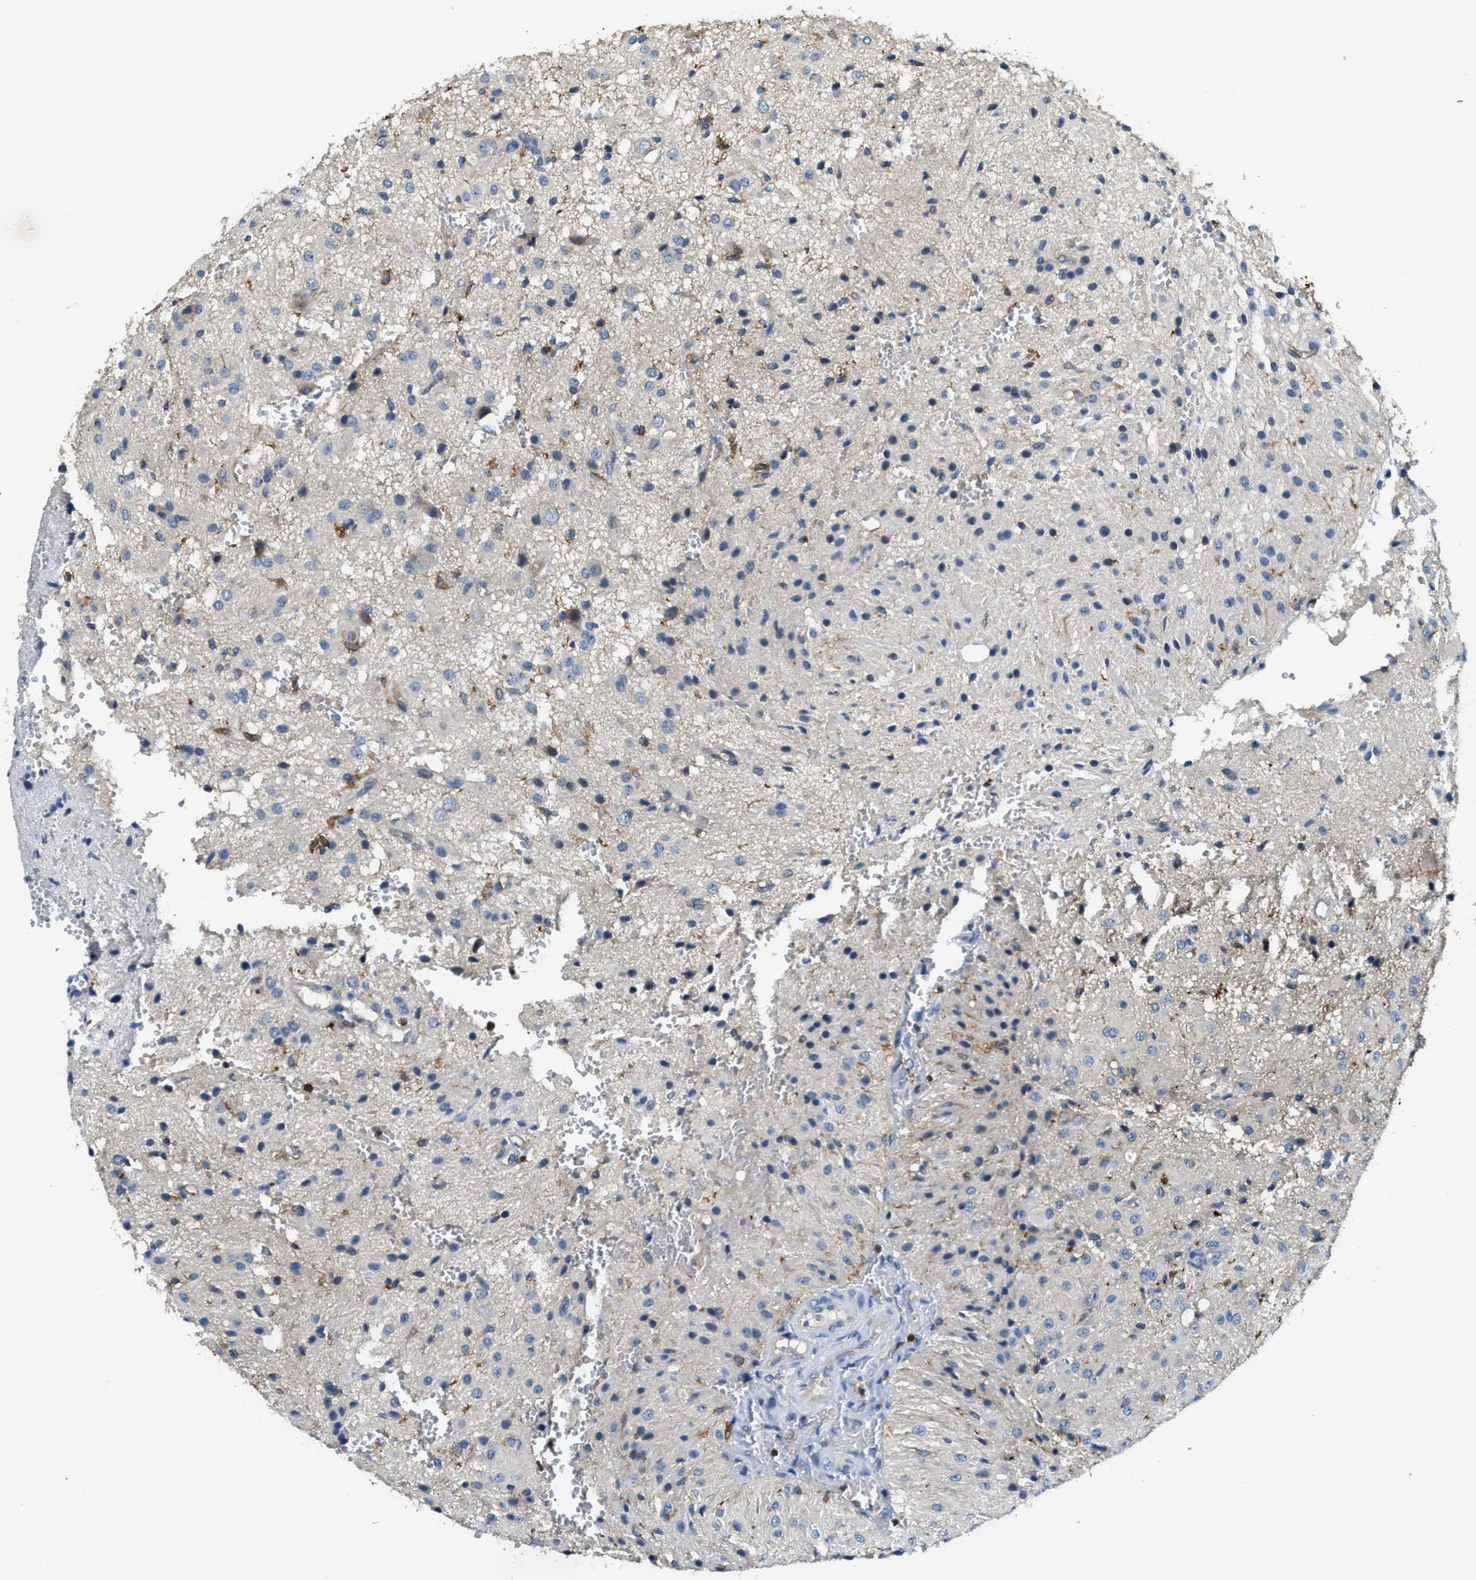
{"staining": {"intensity": "negative", "quantity": "none", "location": "none"}, "tissue": "glioma", "cell_type": "Tumor cells", "image_type": "cancer", "snomed": [{"axis": "morphology", "description": "Glioma, malignant, High grade"}, {"axis": "topography", "description": "Brain"}], "caption": "Tumor cells are negative for brown protein staining in malignant high-grade glioma.", "gene": "MYO1G", "patient": {"sex": "female", "age": 59}}